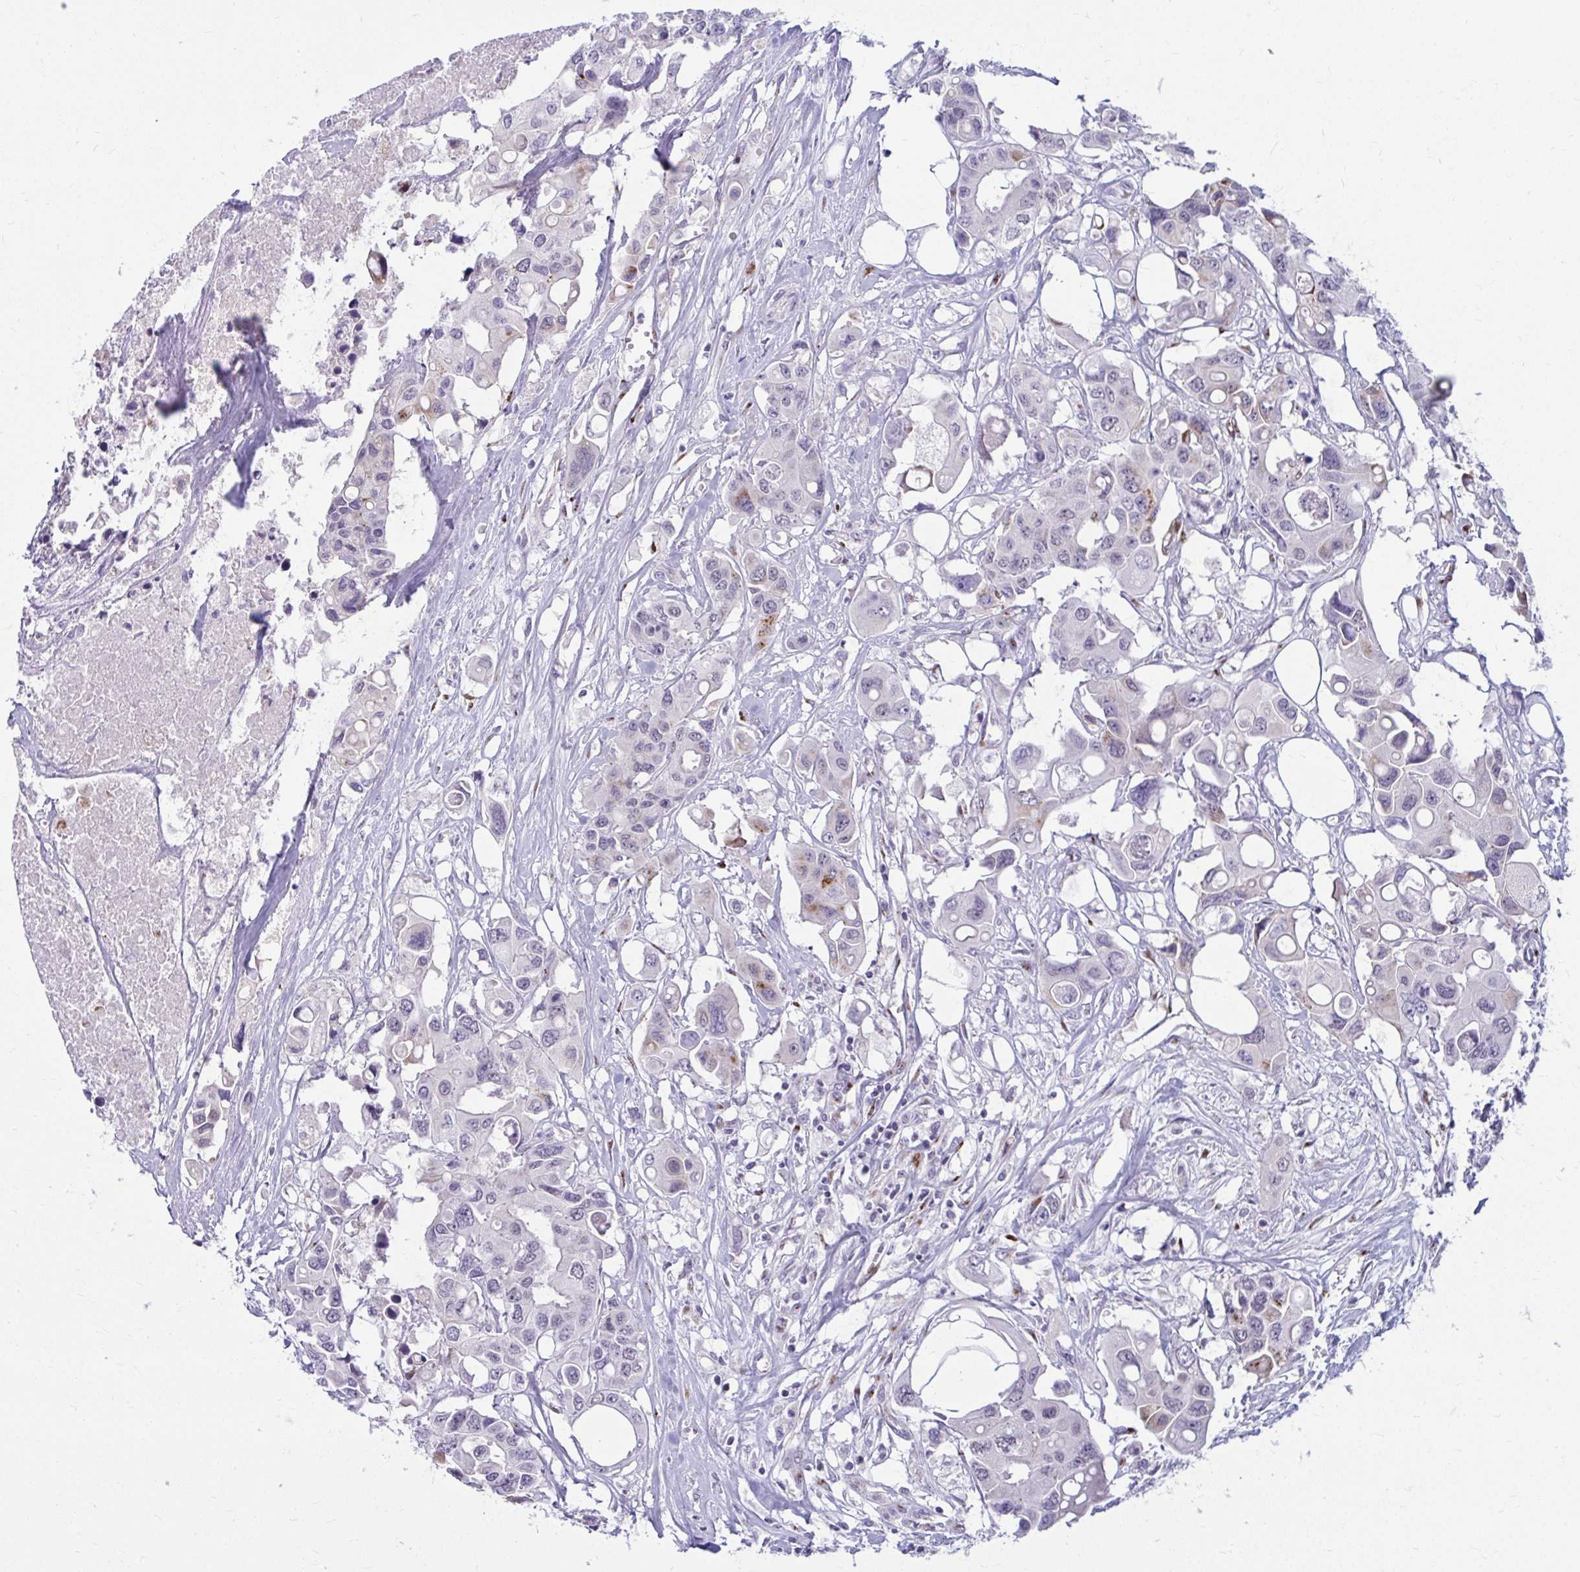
{"staining": {"intensity": "moderate", "quantity": "<25%", "location": "cytoplasmic/membranous"}, "tissue": "colorectal cancer", "cell_type": "Tumor cells", "image_type": "cancer", "snomed": [{"axis": "morphology", "description": "Adenocarcinoma, NOS"}, {"axis": "topography", "description": "Colon"}], "caption": "Immunohistochemistry of colorectal cancer (adenocarcinoma) exhibits low levels of moderate cytoplasmic/membranous staining in approximately <25% of tumor cells.", "gene": "DTX4", "patient": {"sex": "male", "age": 77}}